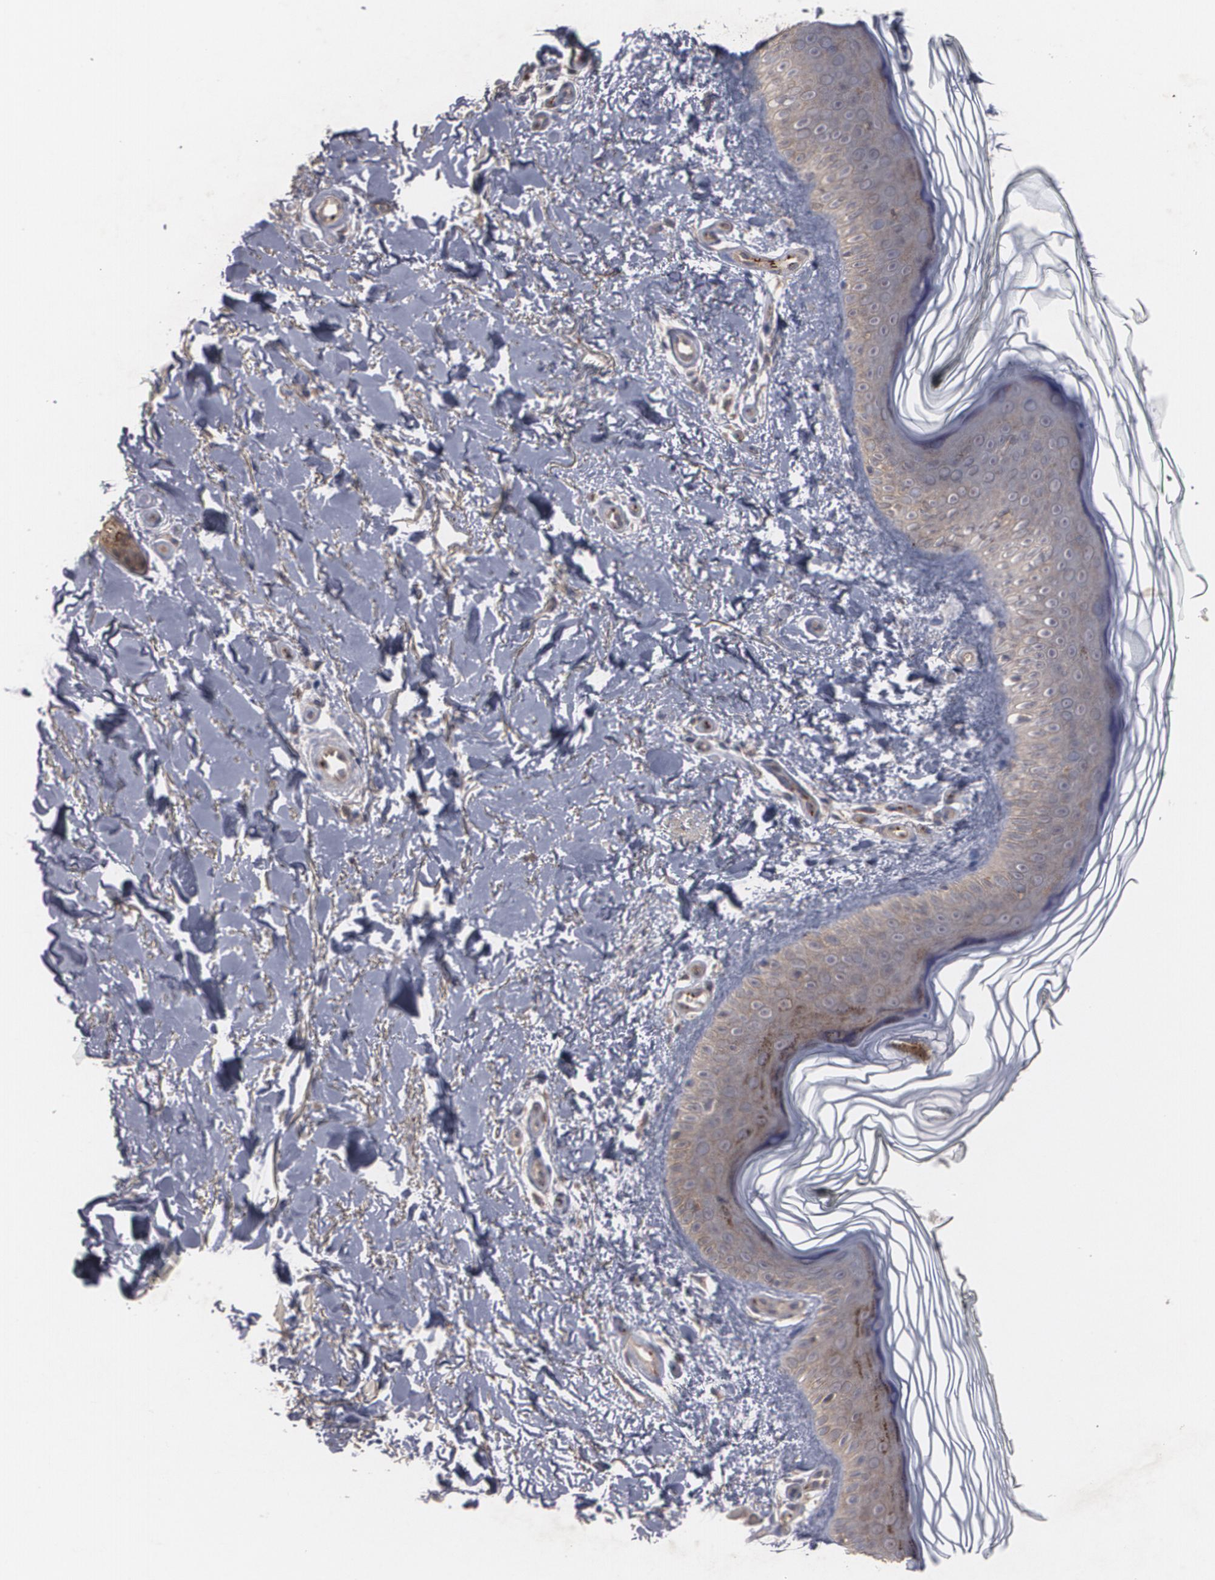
{"staining": {"intensity": "negative", "quantity": "none", "location": "none"}, "tissue": "skin", "cell_type": "Fibroblasts", "image_type": "normal", "snomed": [{"axis": "morphology", "description": "Normal tissue, NOS"}, {"axis": "topography", "description": "Skin"}], "caption": "An image of human skin is negative for staining in fibroblasts. (DAB immunohistochemistry with hematoxylin counter stain).", "gene": "HTT", "patient": {"sex": "female", "age": 19}}